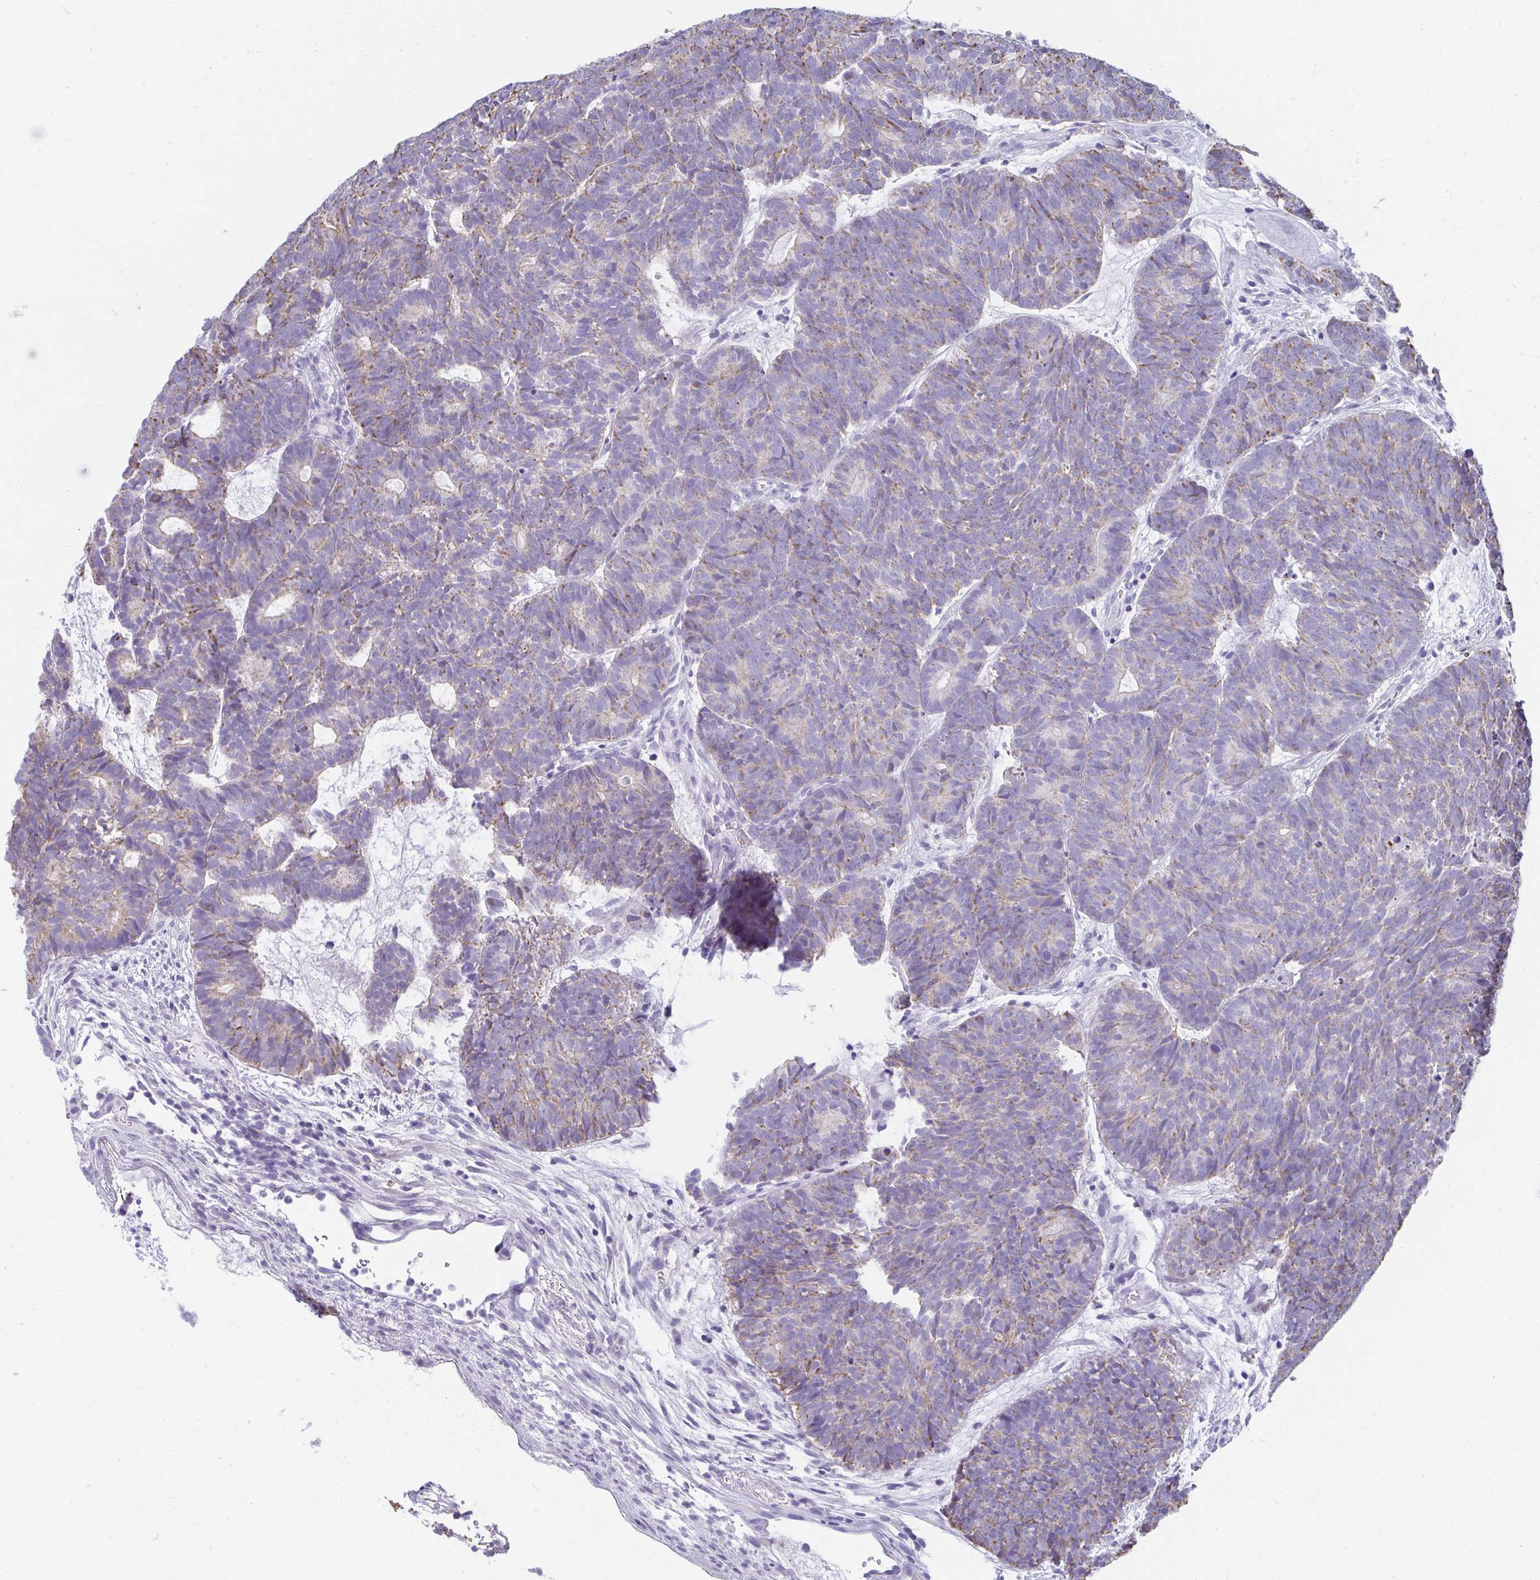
{"staining": {"intensity": "weak", "quantity": "25%-75%", "location": "cytoplasmic/membranous"}, "tissue": "head and neck cancer", "cell_type": "Tumor cells", "image_type": "cancer", "snomed": [{"axis": "morphology", "description": "Adenocarcinoma, NOS"}, {"axis": "topography", "description": "Head-Neck"}], "caption": "IHC of adenocarcinoma (head and neck) displays low levels of weak cytoplasmic/membranous expression in about 25%-75% of tumor cells.", "gene": "SLC6A1", "patient": {"sex": "female", "age": 81}}